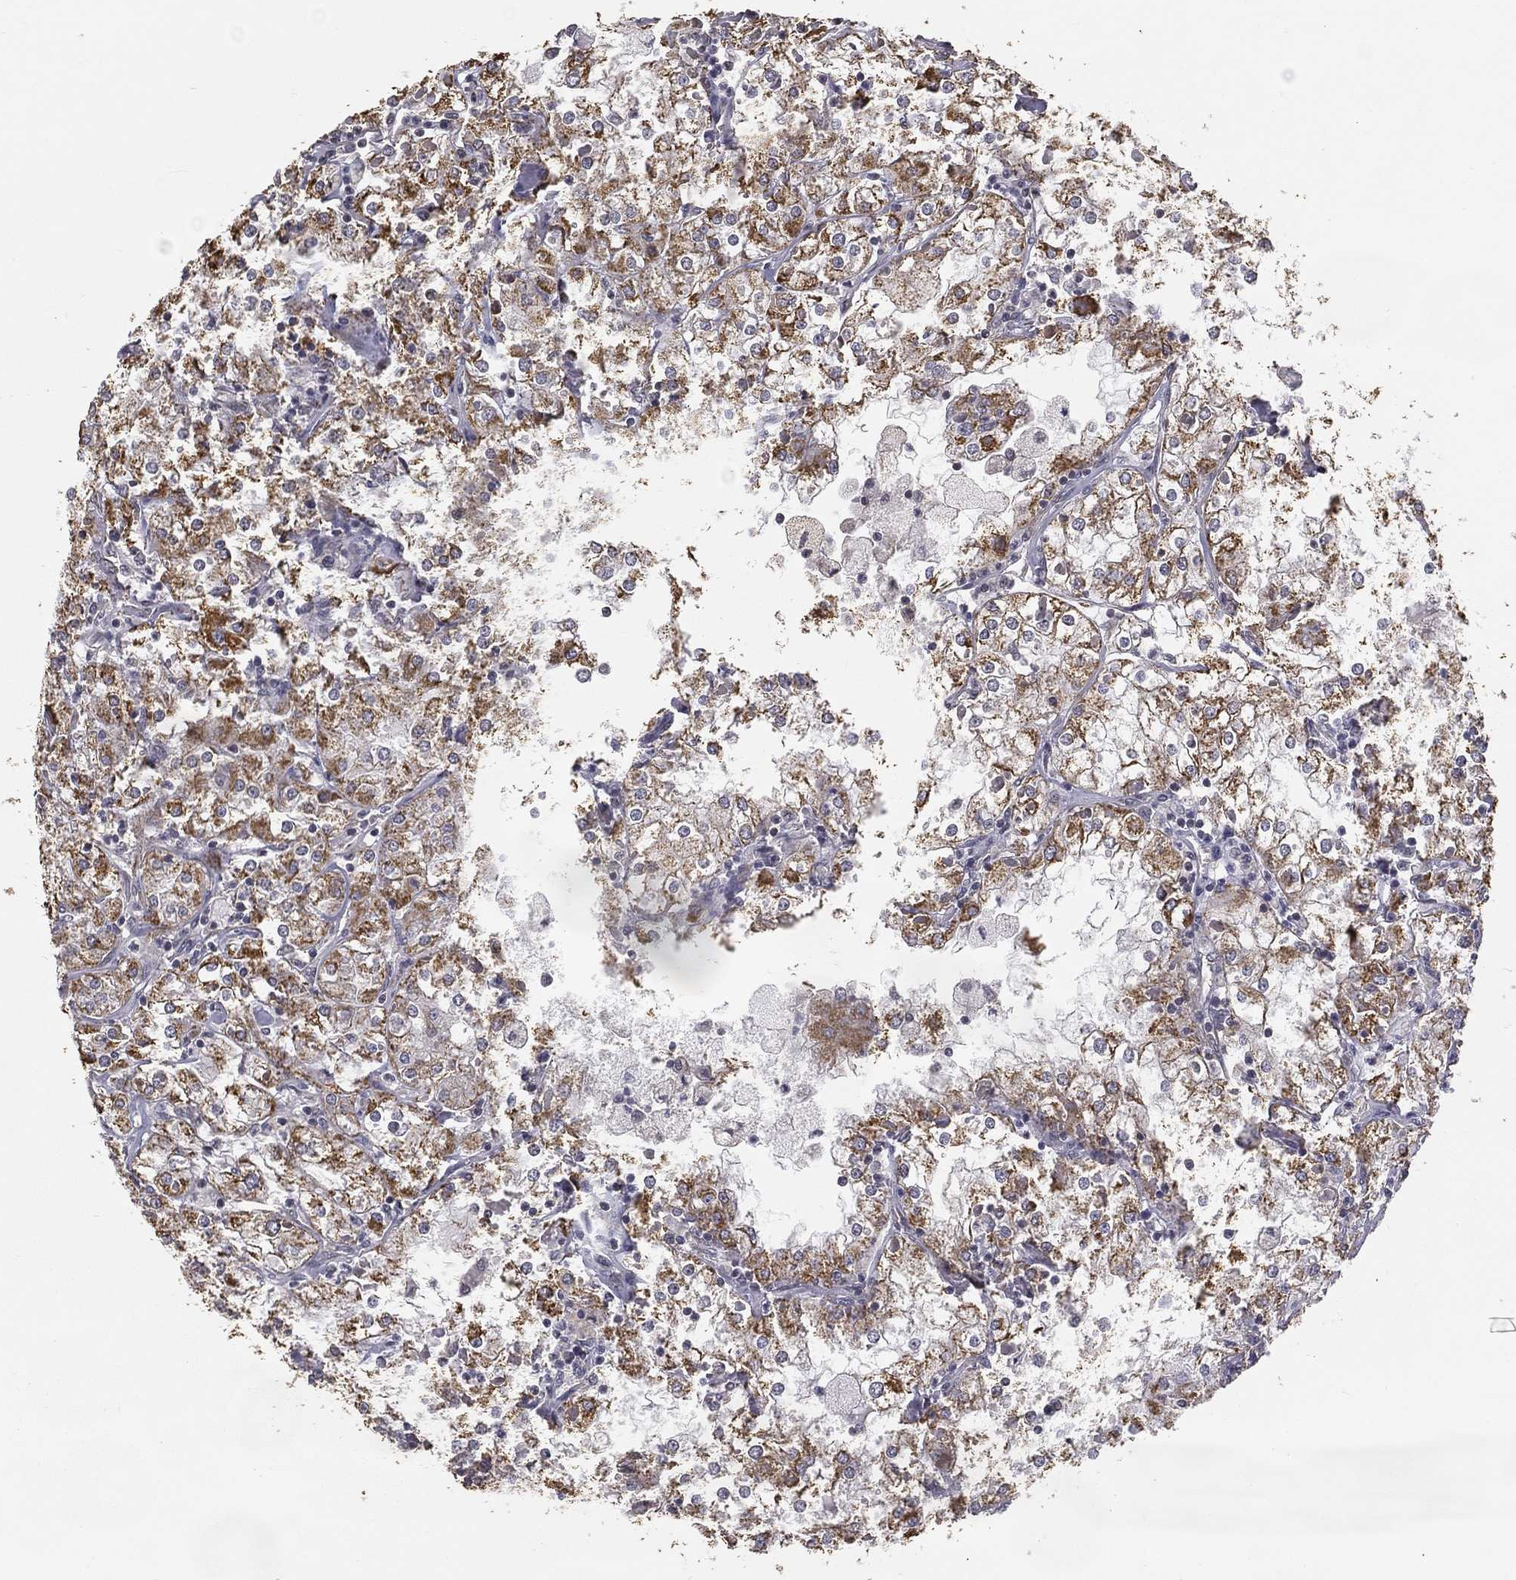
{"staining": {"intensity": "moderate", "quantity": "<25%", "location": "cytoplasmic/membranous"}, "tissue": "renal cancer", "cell_type": "Tumor cells", "image_type": "cancer", "snomed": [{"axis": "morphology", "description": "Adenocarcinoma, NOS"}, {"axis": "topography", "description": "Kidney"}], "caption": "A brown stain highlights moderate cytoplasmic/membranous expression of a protein in human renal adenocarcinoma tumor cells. Using DAB (brown) and hematoxylin (blue) stains, captured at high magnification using brightfield microscopy.", "gene": "MRPL46", "patient": {"sex": "male", "age": 77}}